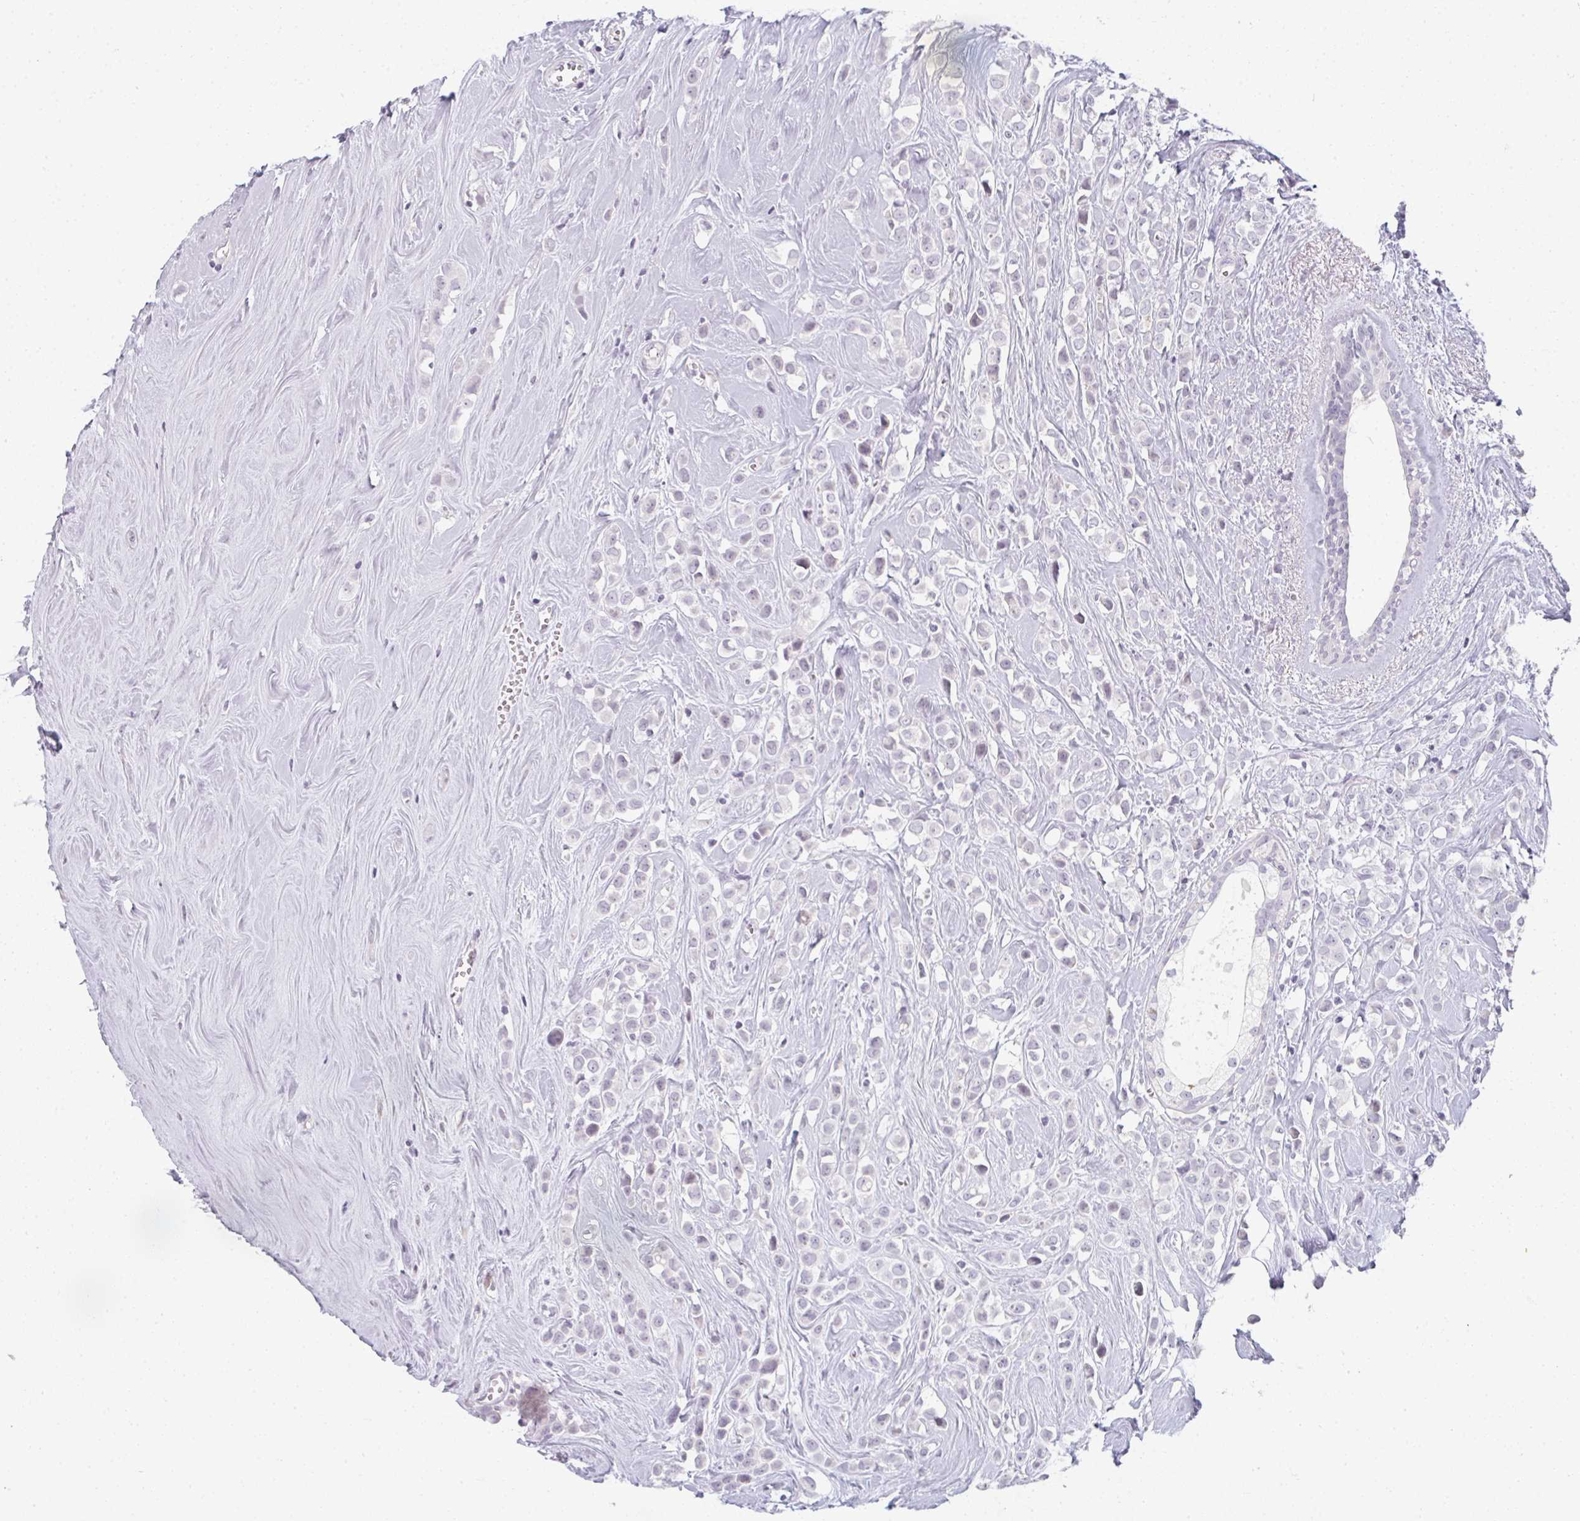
{"staining": {"intensity": "negative", "quantity": "none", "location": "none"}, "tissue": "breast cancer", "cell_type": "Tumor cells", "image_type": "cancer", "snomed": [{"axis": "morphology", "description": "Duct carcinoma"}, {"axis": "topography", "description": "Breast"}], "caption": "IHC image of neoplastic tissue: human breast infiltrating ductal carcinoma stained with DAB reveals no significant protein staining in tumor cells.", "gene": "RBBP6", "patient": {"sex": "female", "age": 80}}